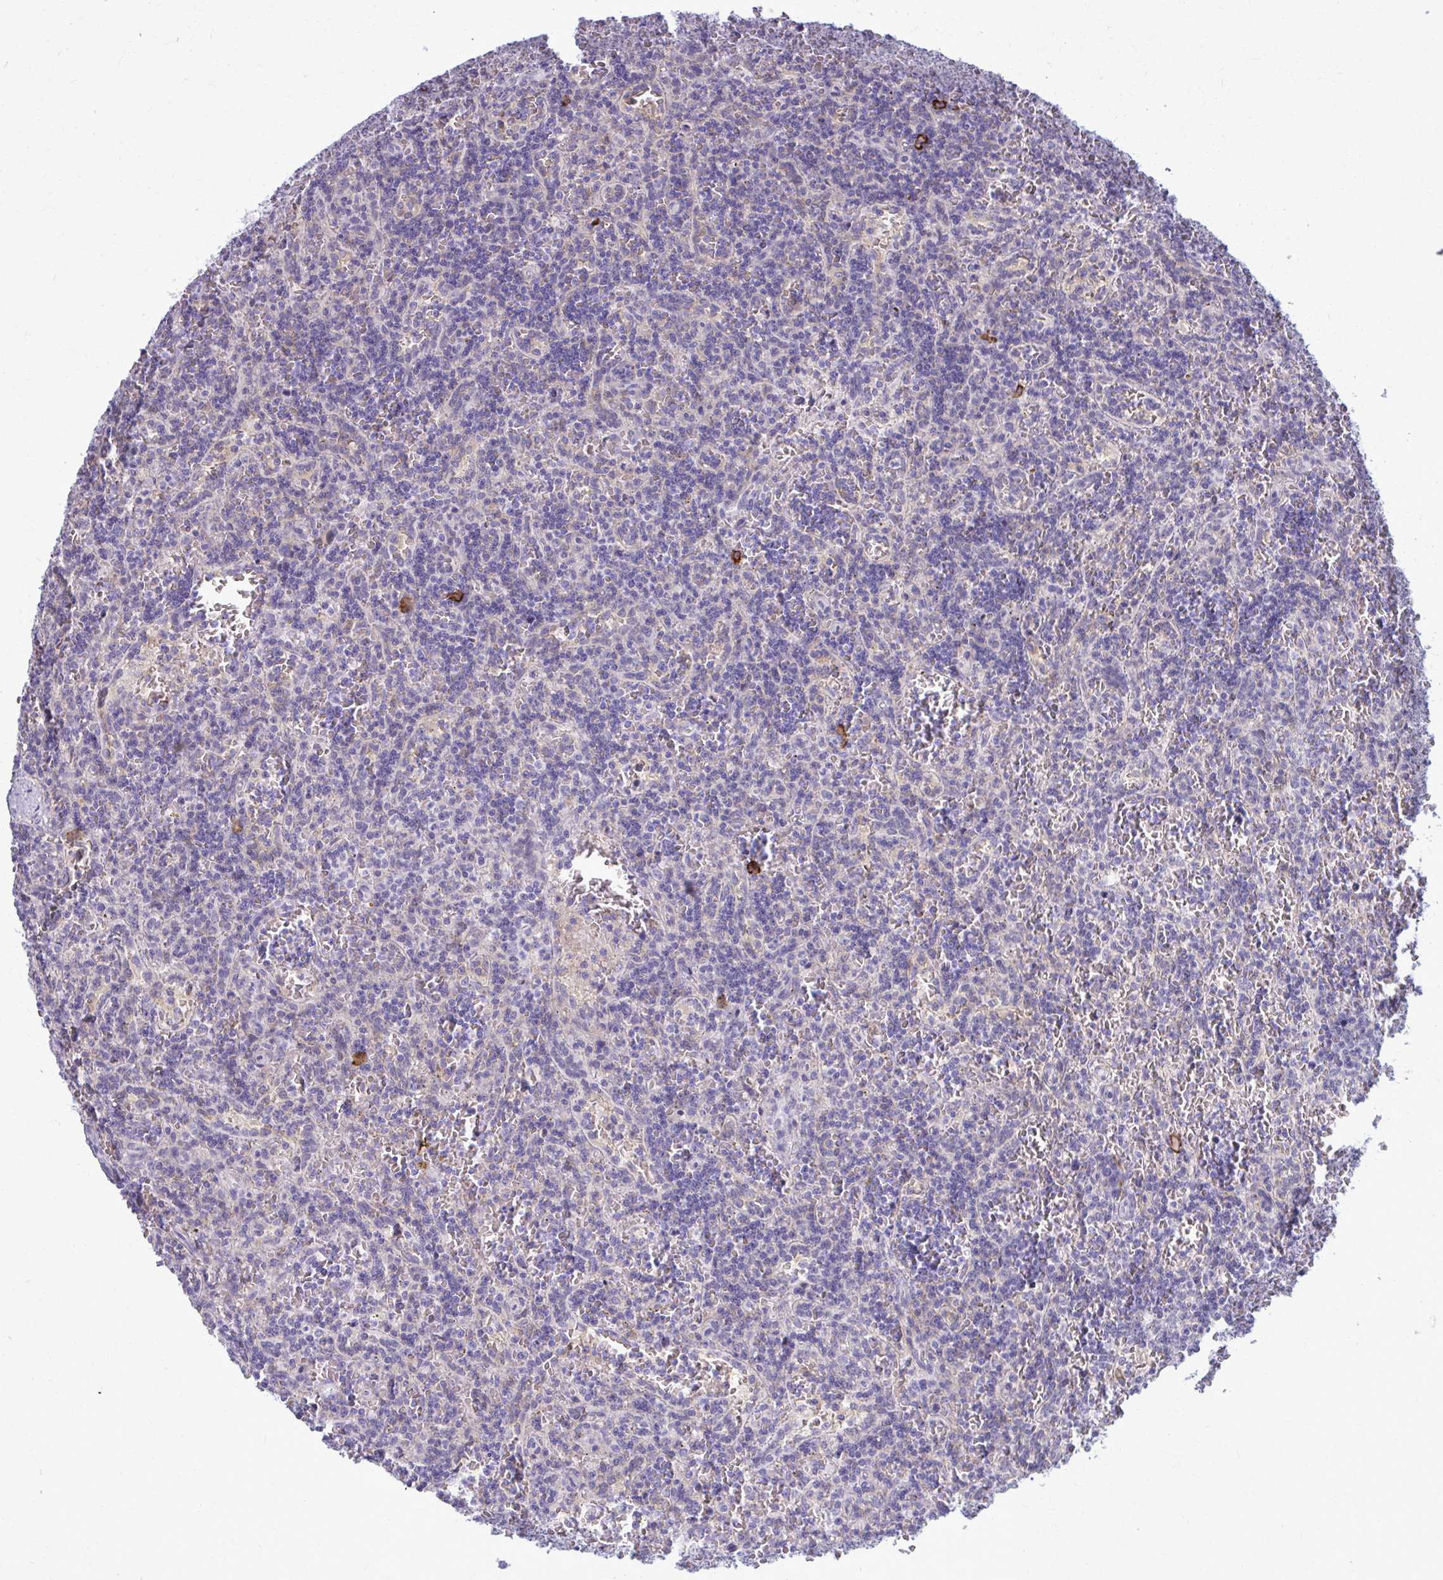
{"staining": {"intensity": "negative", "quantity": "none", "location": "none"}, "tissue": "lymphoma", "cell_type": "Tumor cells", "image_type": "cancer", "snomed": [{"axis": "morphology", "description": "Malignant lymphoma, non-Hodgkin's type, Low grade"}, {"axis": "topography", "description": "Spleen"}], "caption": "There is no significant staining in tumor cells of malignant lymphoma, non-Hodgkin's type (low-grade). The staining was performed using DAB to visualize the protein expression in brown, while the nuclei were stained in blue with hematoxylin (Magnification: 20x).", "gene": "CD38", "patient": {"sex": "male", "age": 73}}